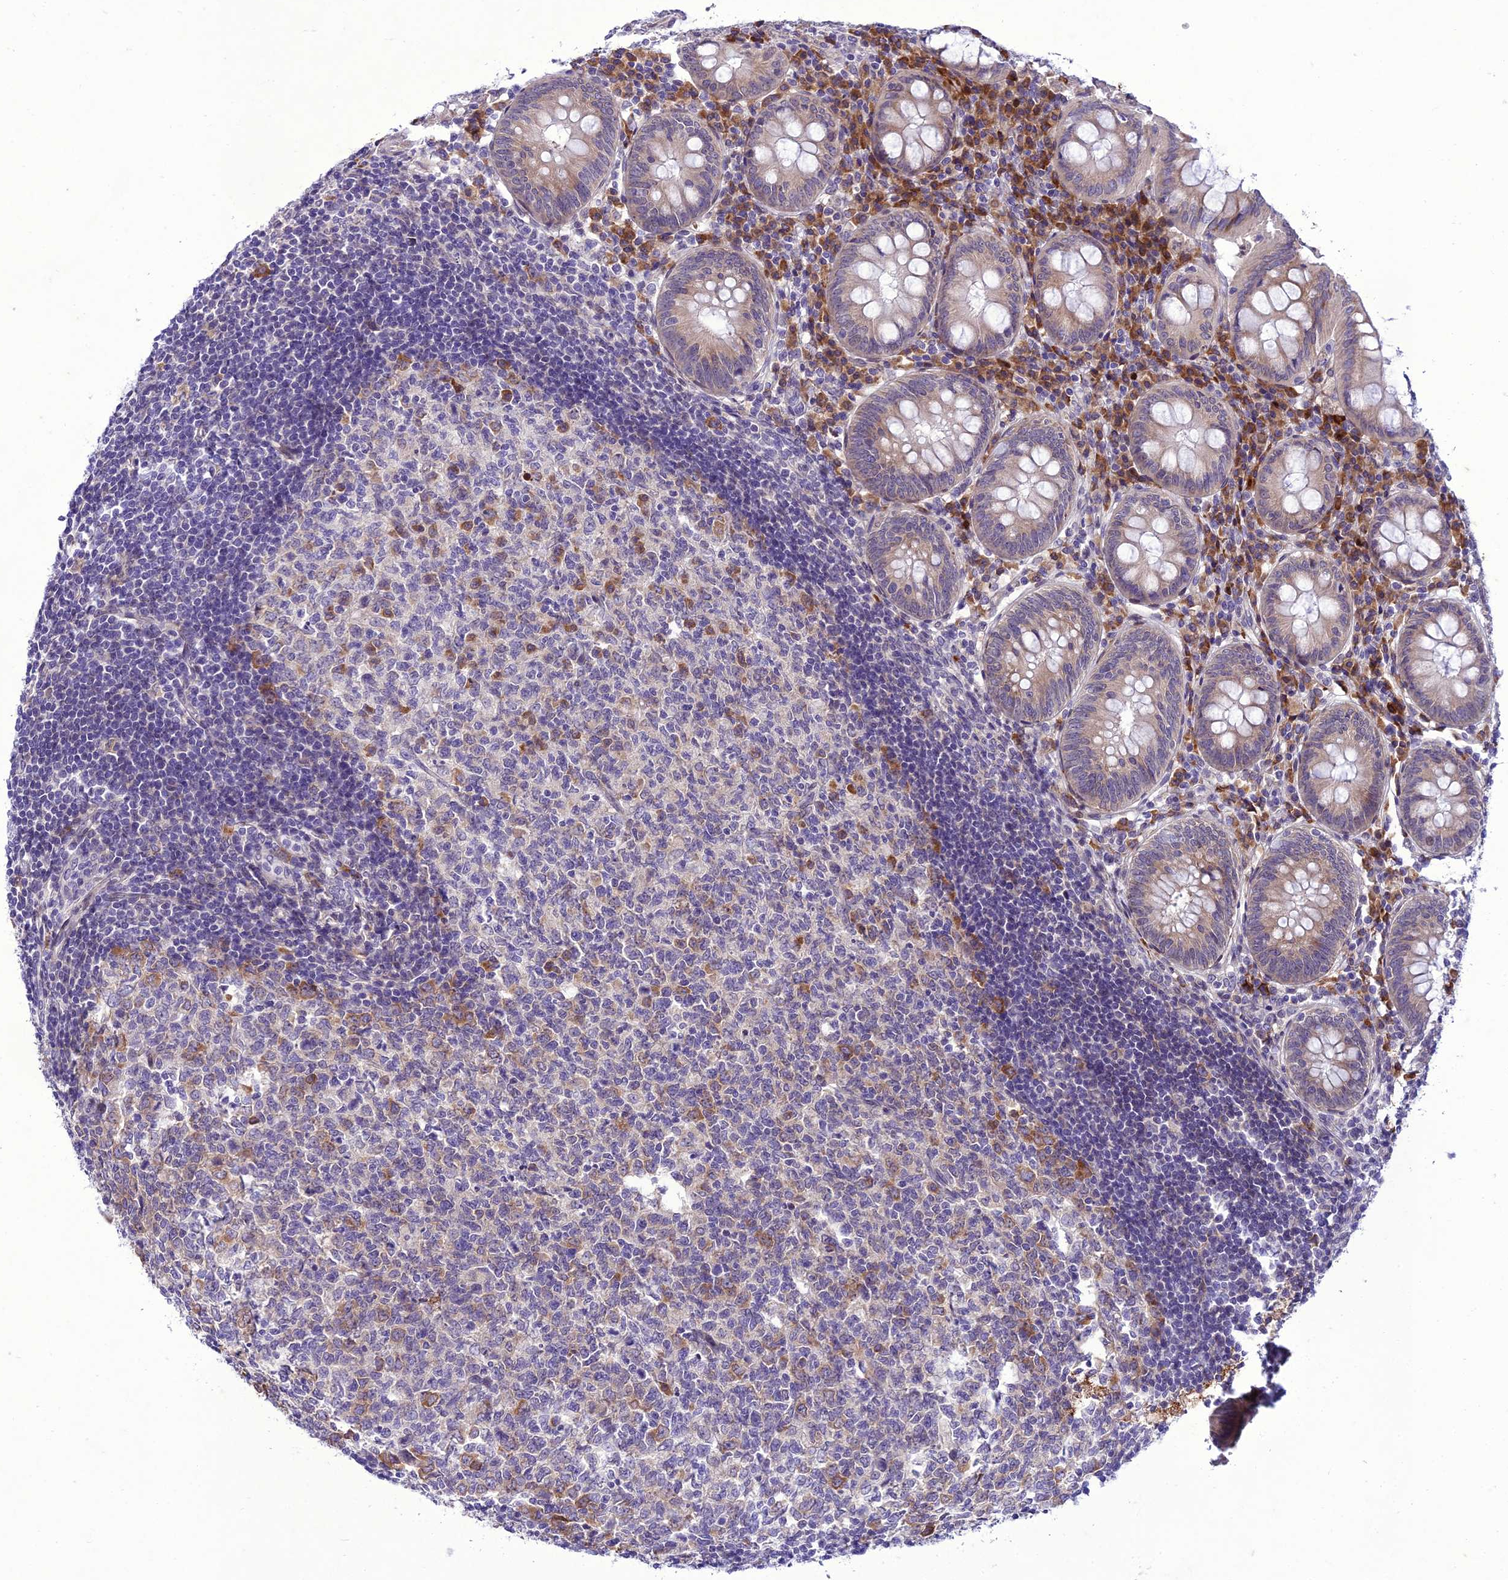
{"staining": {"intensity": "moderate", "quantity": "25%-75%", "location": "cytoplasmic/membranous"}, "tissue": "appendix", "cell_type": "Glandular cells", "image_type": "normal", "snomed": [{"axis": "morphology", "description": "Normal tissue, NOS"}, {"axis": "topography", "description": "Appendix"}], "caption": "Immunohistochemical staining of unremarkable human appendix displays medium levels of moderate cytoplasmic/membranous staining in approximately 25%-75% of glandular cells. Immunohistochemistry (ihc) stains the protein of interest in brown and the nuclei are stained blue.", "gene": "NEURL2", "patient": {"sex": "female", "age": 54}}